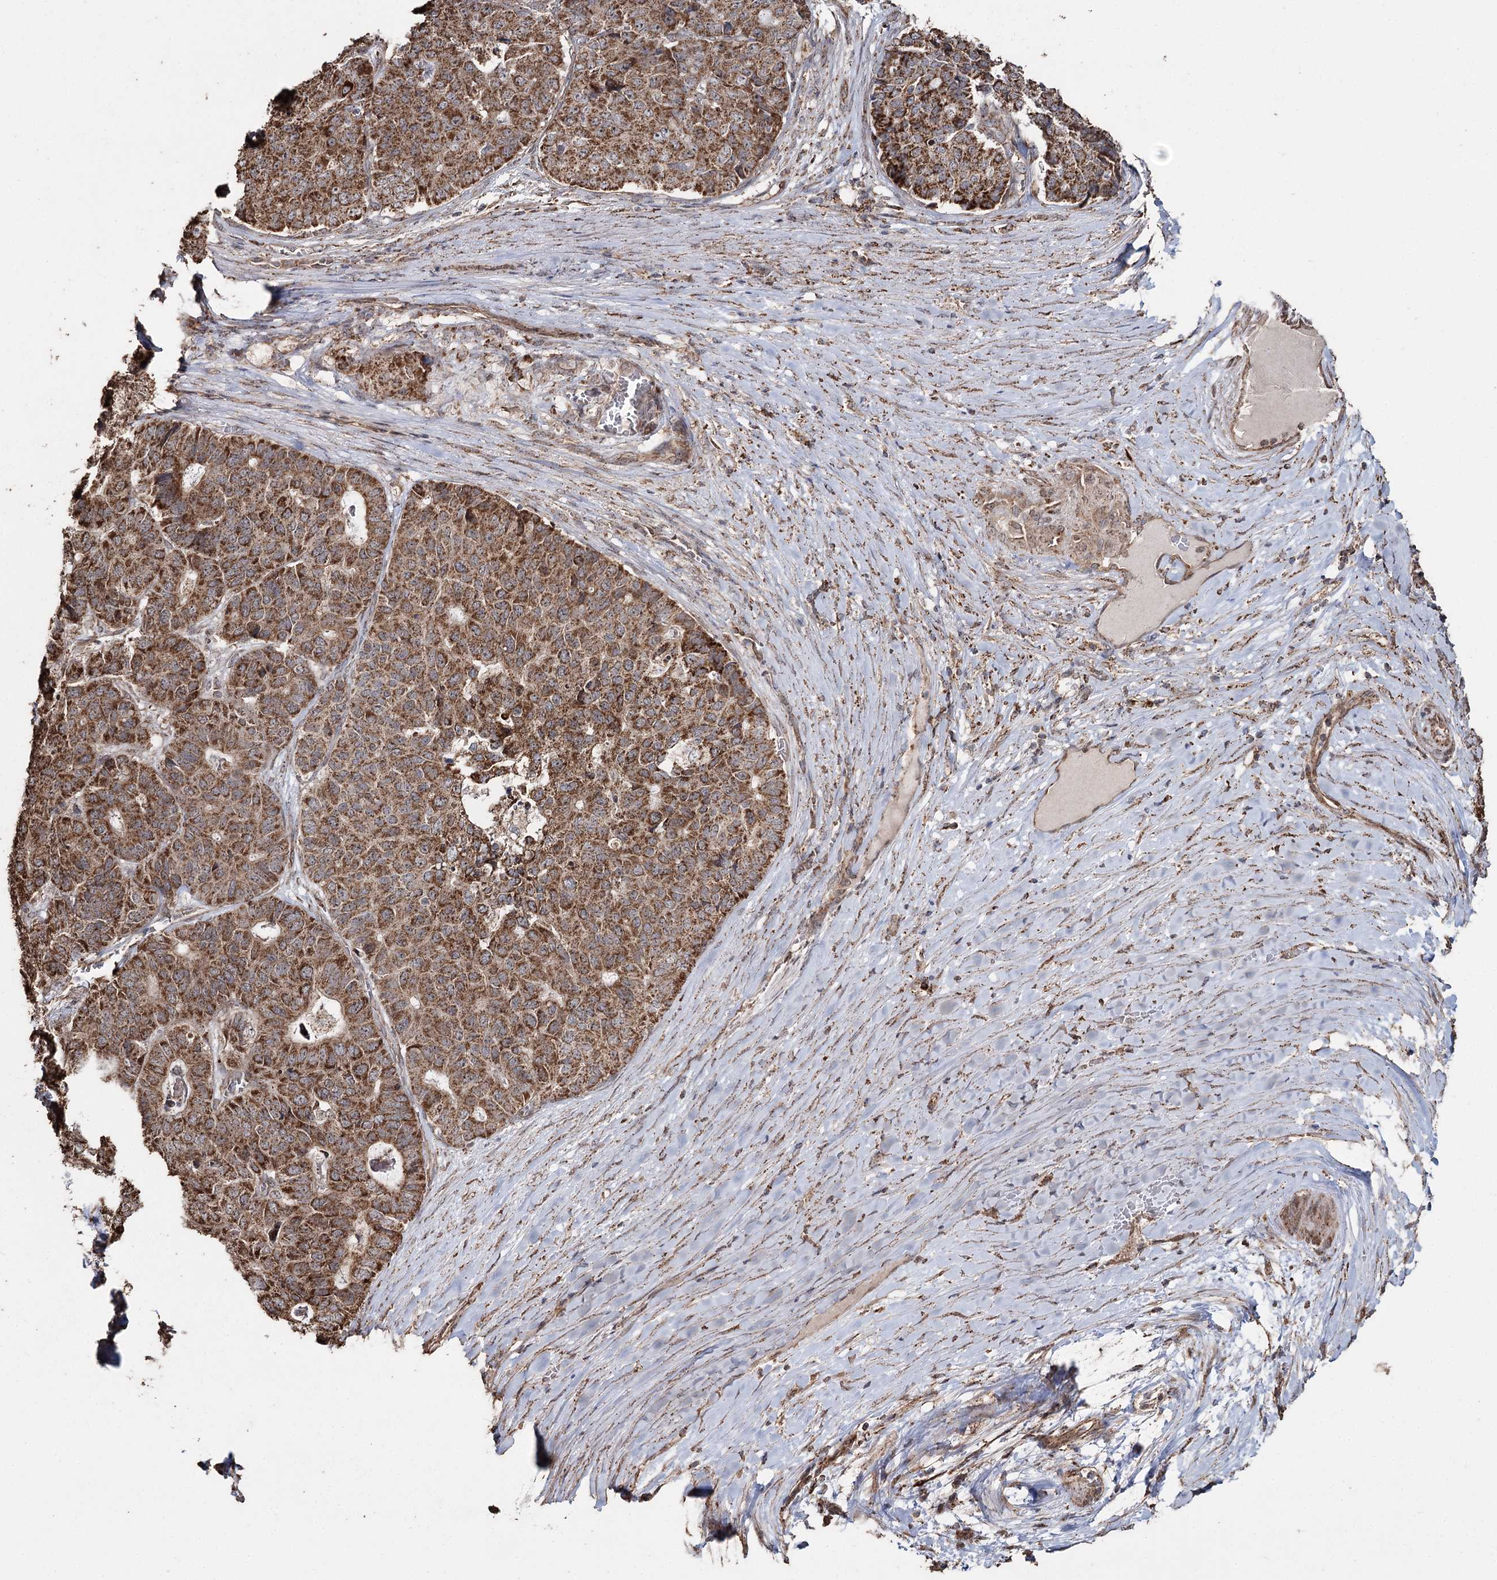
{"staining": {"intensity": "strong", "quantity": ">75%", "location": "cytoplasmic/membranous"}, "tissue": "pancreatic cancer", "cell_type": "Tumor cells", "image_type": "cancer", "snomed": [{"axis": "morphology", "description": "Adenocarcinoma, NOS"}, {"axis": "topography", "description": "Pancreas"}], "caption": "Pancreatic cancer was stained to show a protein in brown. There is high levels of strong cytoplasmic/membranous expression in about >75% of tumor cells. (brown staining indicates protein expression, while blue staining denotes nuclei).", "gene": "SLF2", "patient": {"sex": "male", "age": 50}}